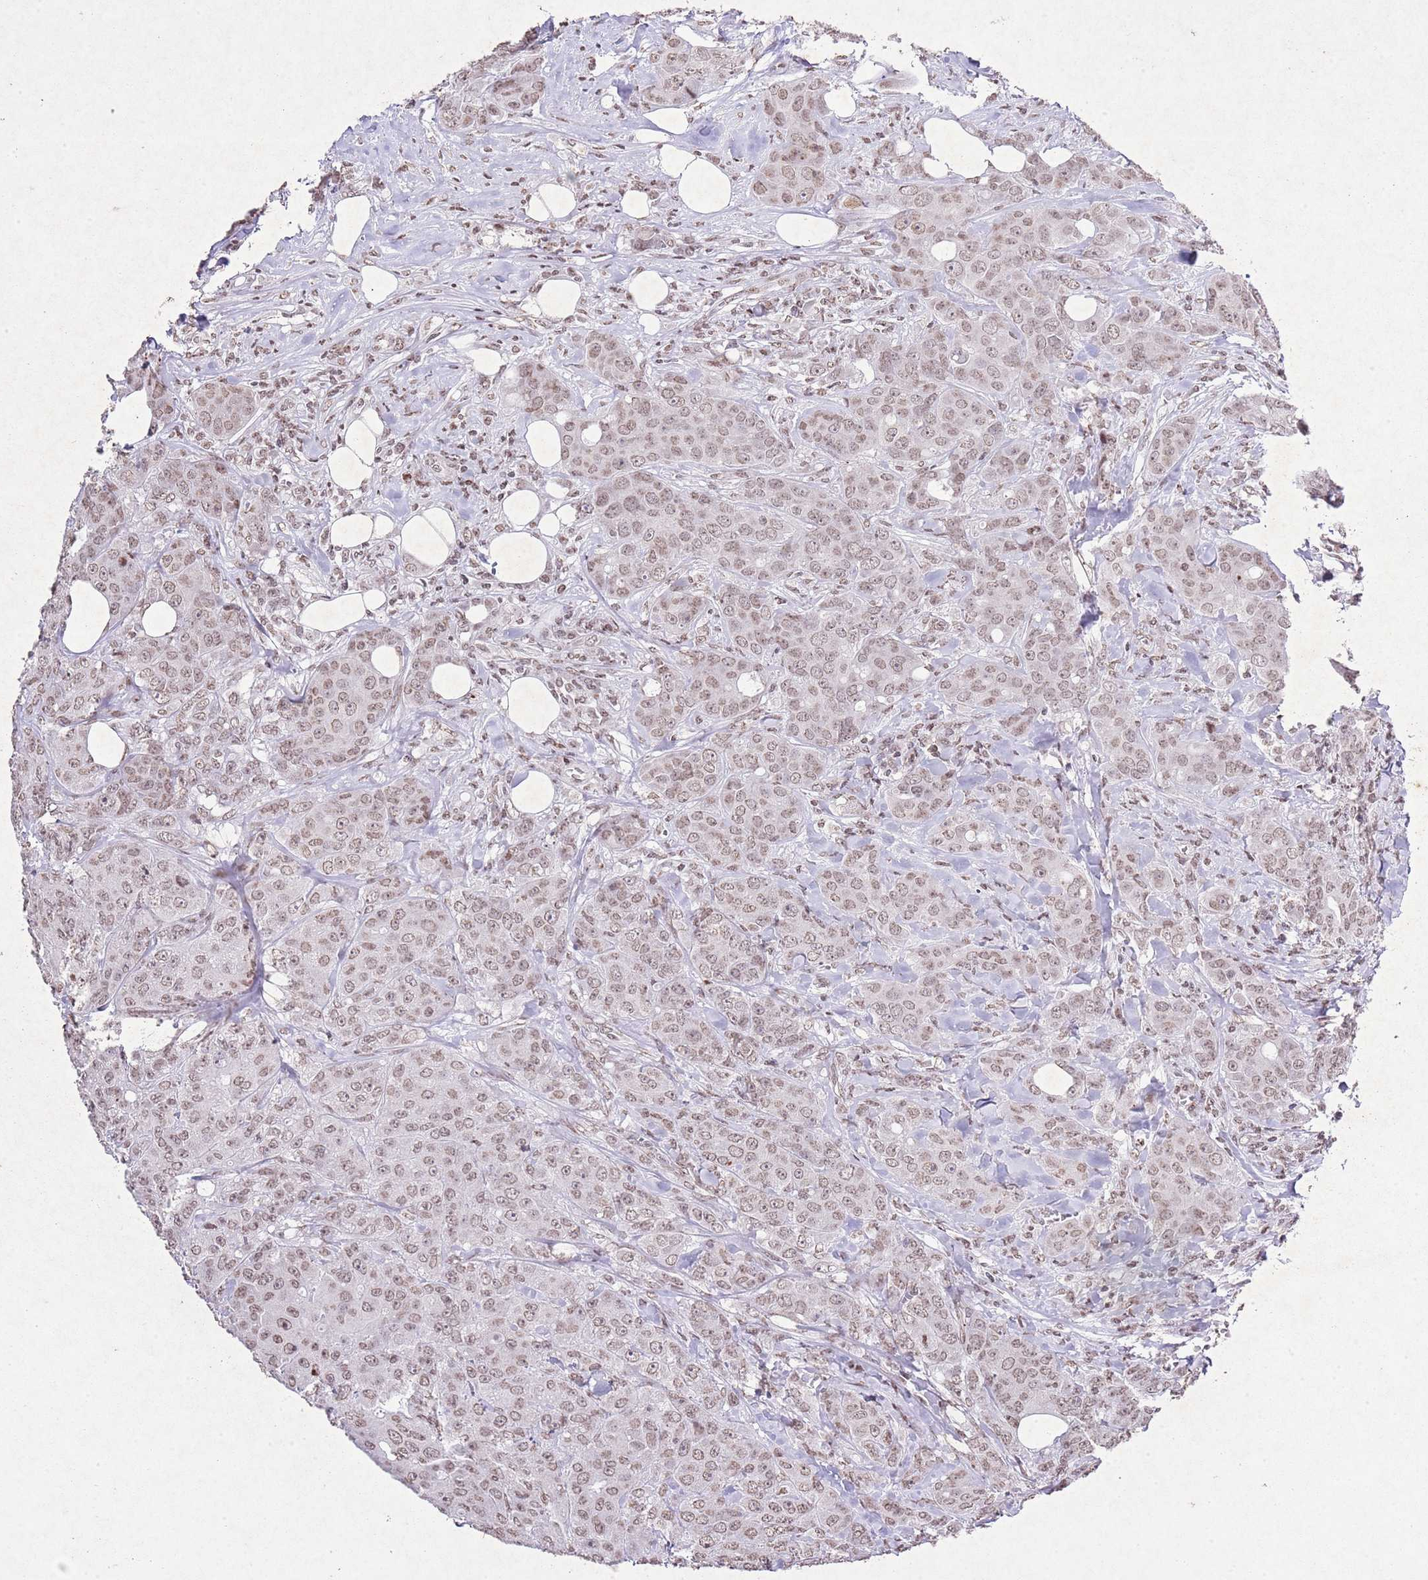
{"staining": {"intensity": "weak", "quantity": ">75%", "location": "nuclear"}, "tissue": "breast cancer", "cell_type": "Tumor cells", "image_type": "cancer", "snomed": [{"axis": "morphology", "description": "Duct carcinoma"}, {"axis": "topography", "description": "Breast"}], "caption": "Breast cancer (infiltrating ductal carcinoma) stained with immunohistochemistry (IHC) displays weak nuclear staining in approximately >75% of tumor cells.", "gene": "BMAL1", "patient": {"sex": "female", "age": 43}}